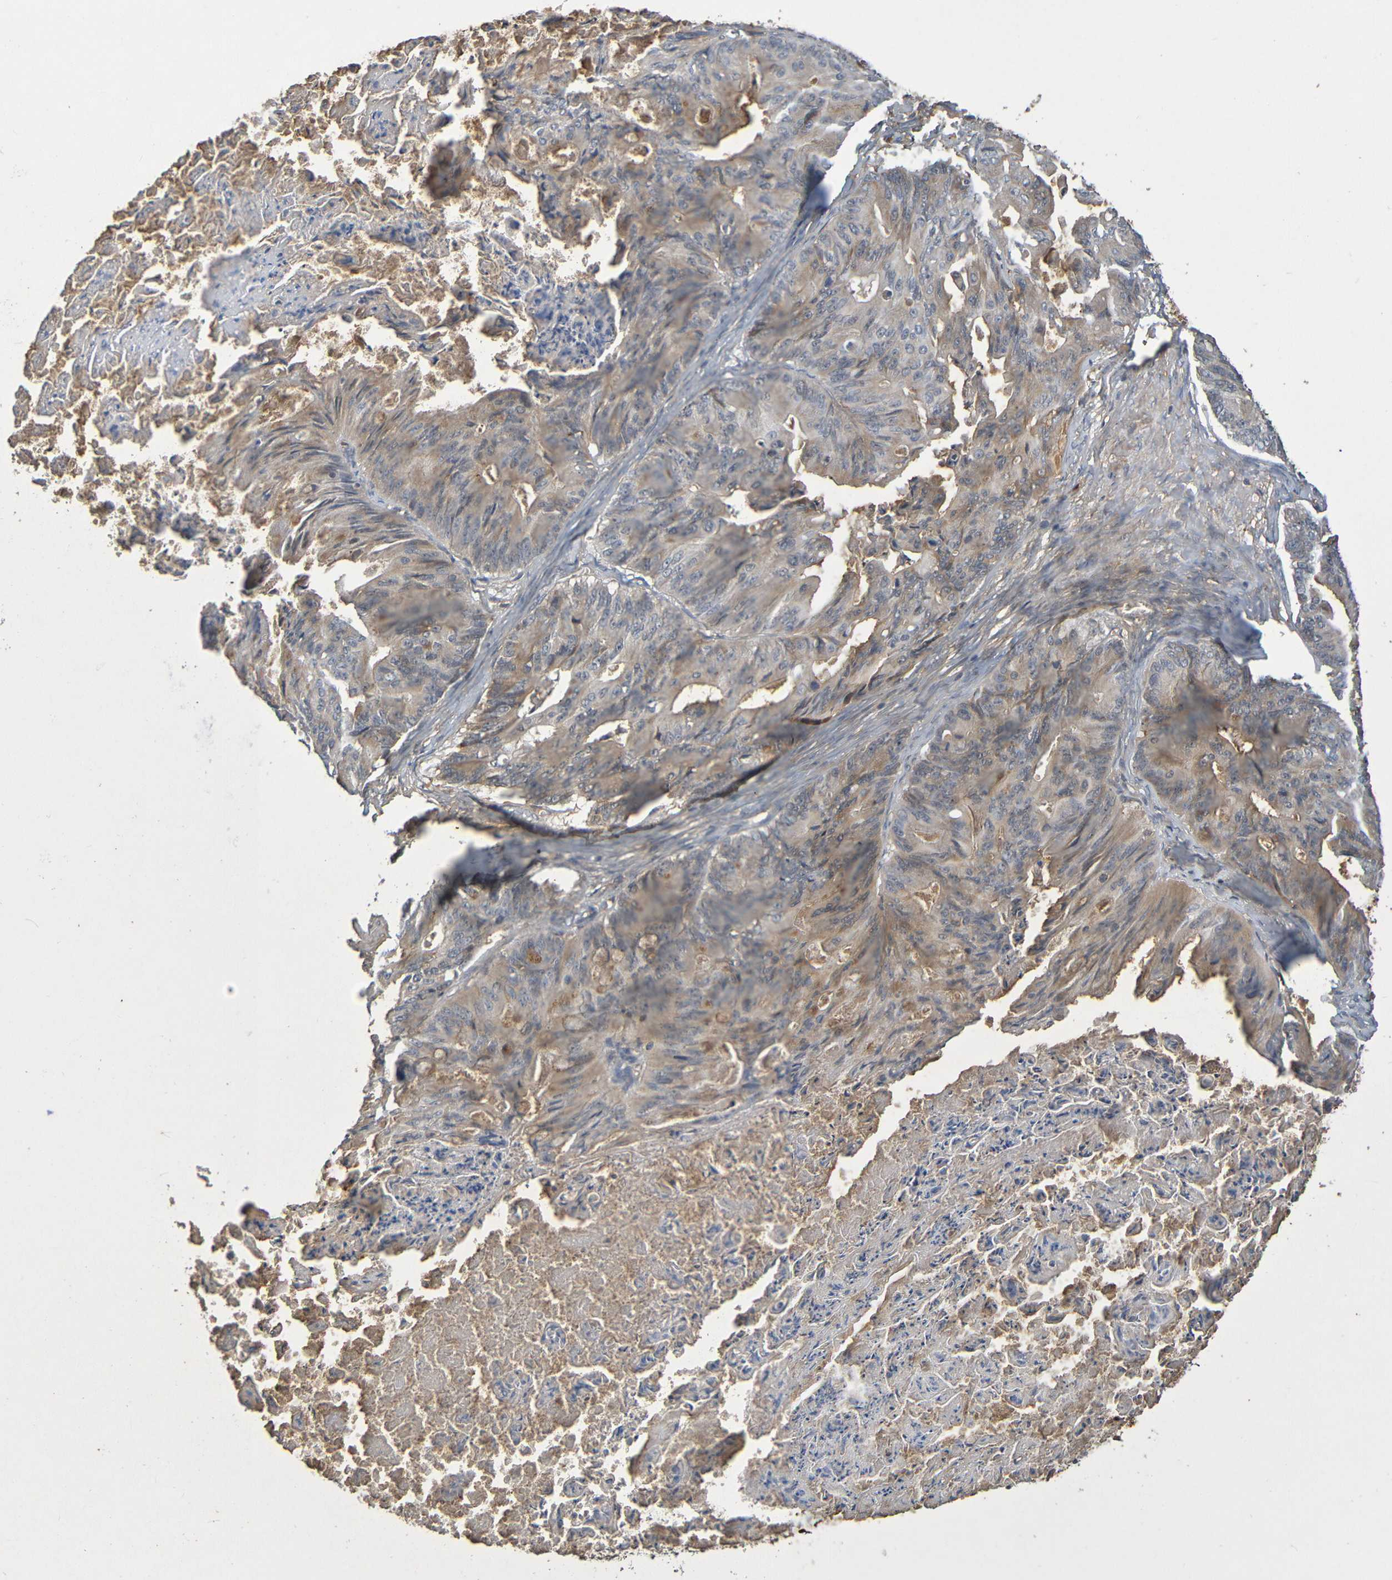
{"staining": {"intensity": "weak", "quantity": "25%-75%", "location": "cytoplasmic/membranous"}, "tissue": "ovarian cancer", "cell_type": "Tumor cells", "image_type": "cancer", "snomed": [{"axis": "morphology", "description": "Cystadenocarcinoma, mucinous, NOS"}, {"axis": "topography", "description": "Ovary"}], "caption": "IHC histopathology image of neoplastic tissue: human ovarian cancer stained using immunohistochemistry exhibits low levels of weak protein expression localized specifically in the cytoplasmic/membranous of tumor cells, appearing as a cytoplasmic/membranous brown color.", "gene": "C1QA", "patient": {"sex": "female", "age": 37}}